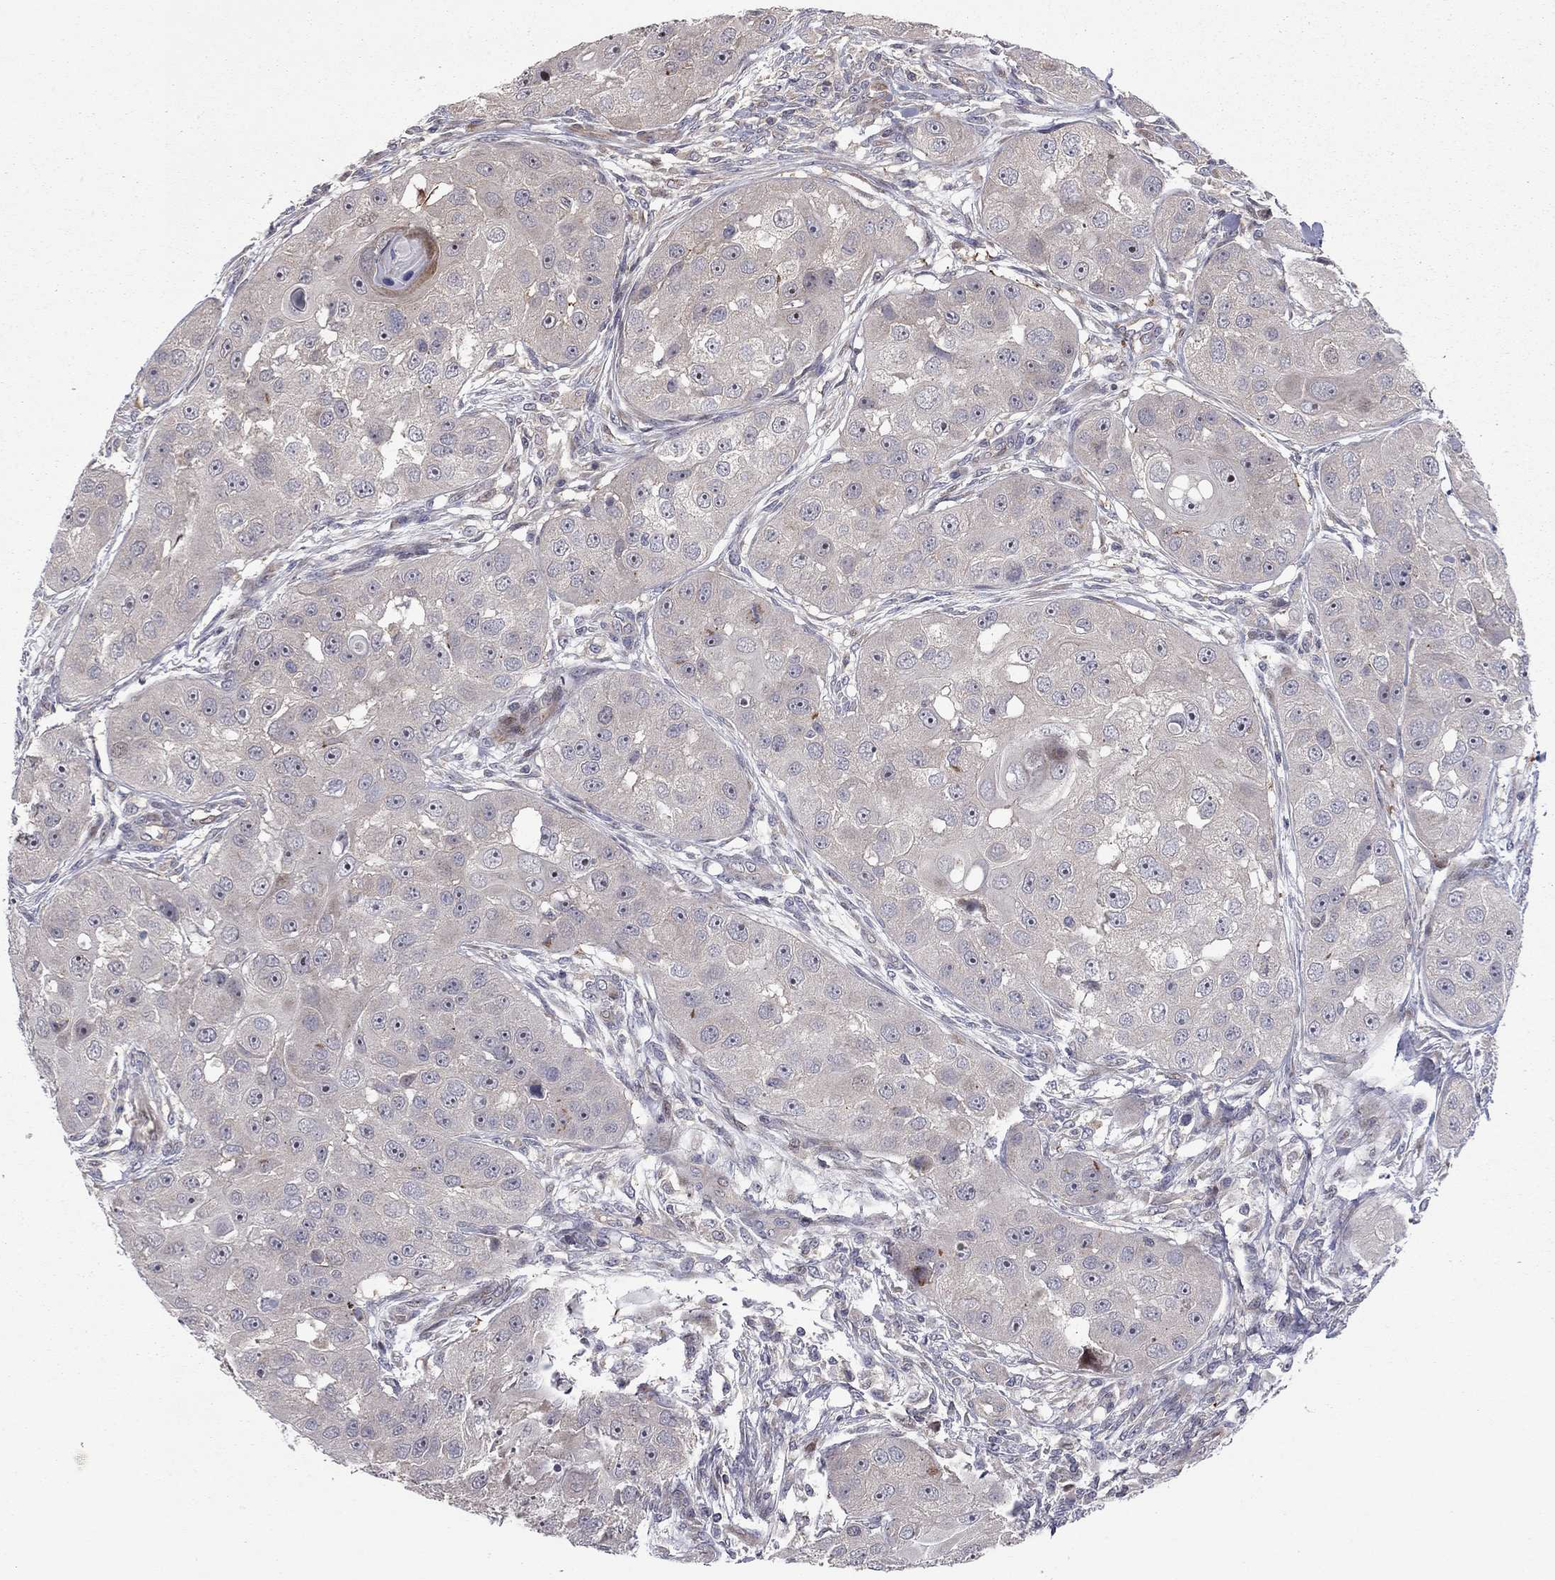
{"staining": {"intensity": "negative", "quantity": "none", "location": "none"}, "tissue": "head and neck cancer", "cell_type": "Tumor cells", "image_type": "cancer", "snomed": [{"axis": "morphology", "description": "Squamous cell carcinoma, NOS"}, {"axis": "topography", "description": "Head-Neck"}], "caption": "Histopathology image shows no significant protein expression in tumor cells of squamous cell carcinoma (head and neck).", "gene": "DUSP7", "patient": {"sex": "male", "age": 51}}